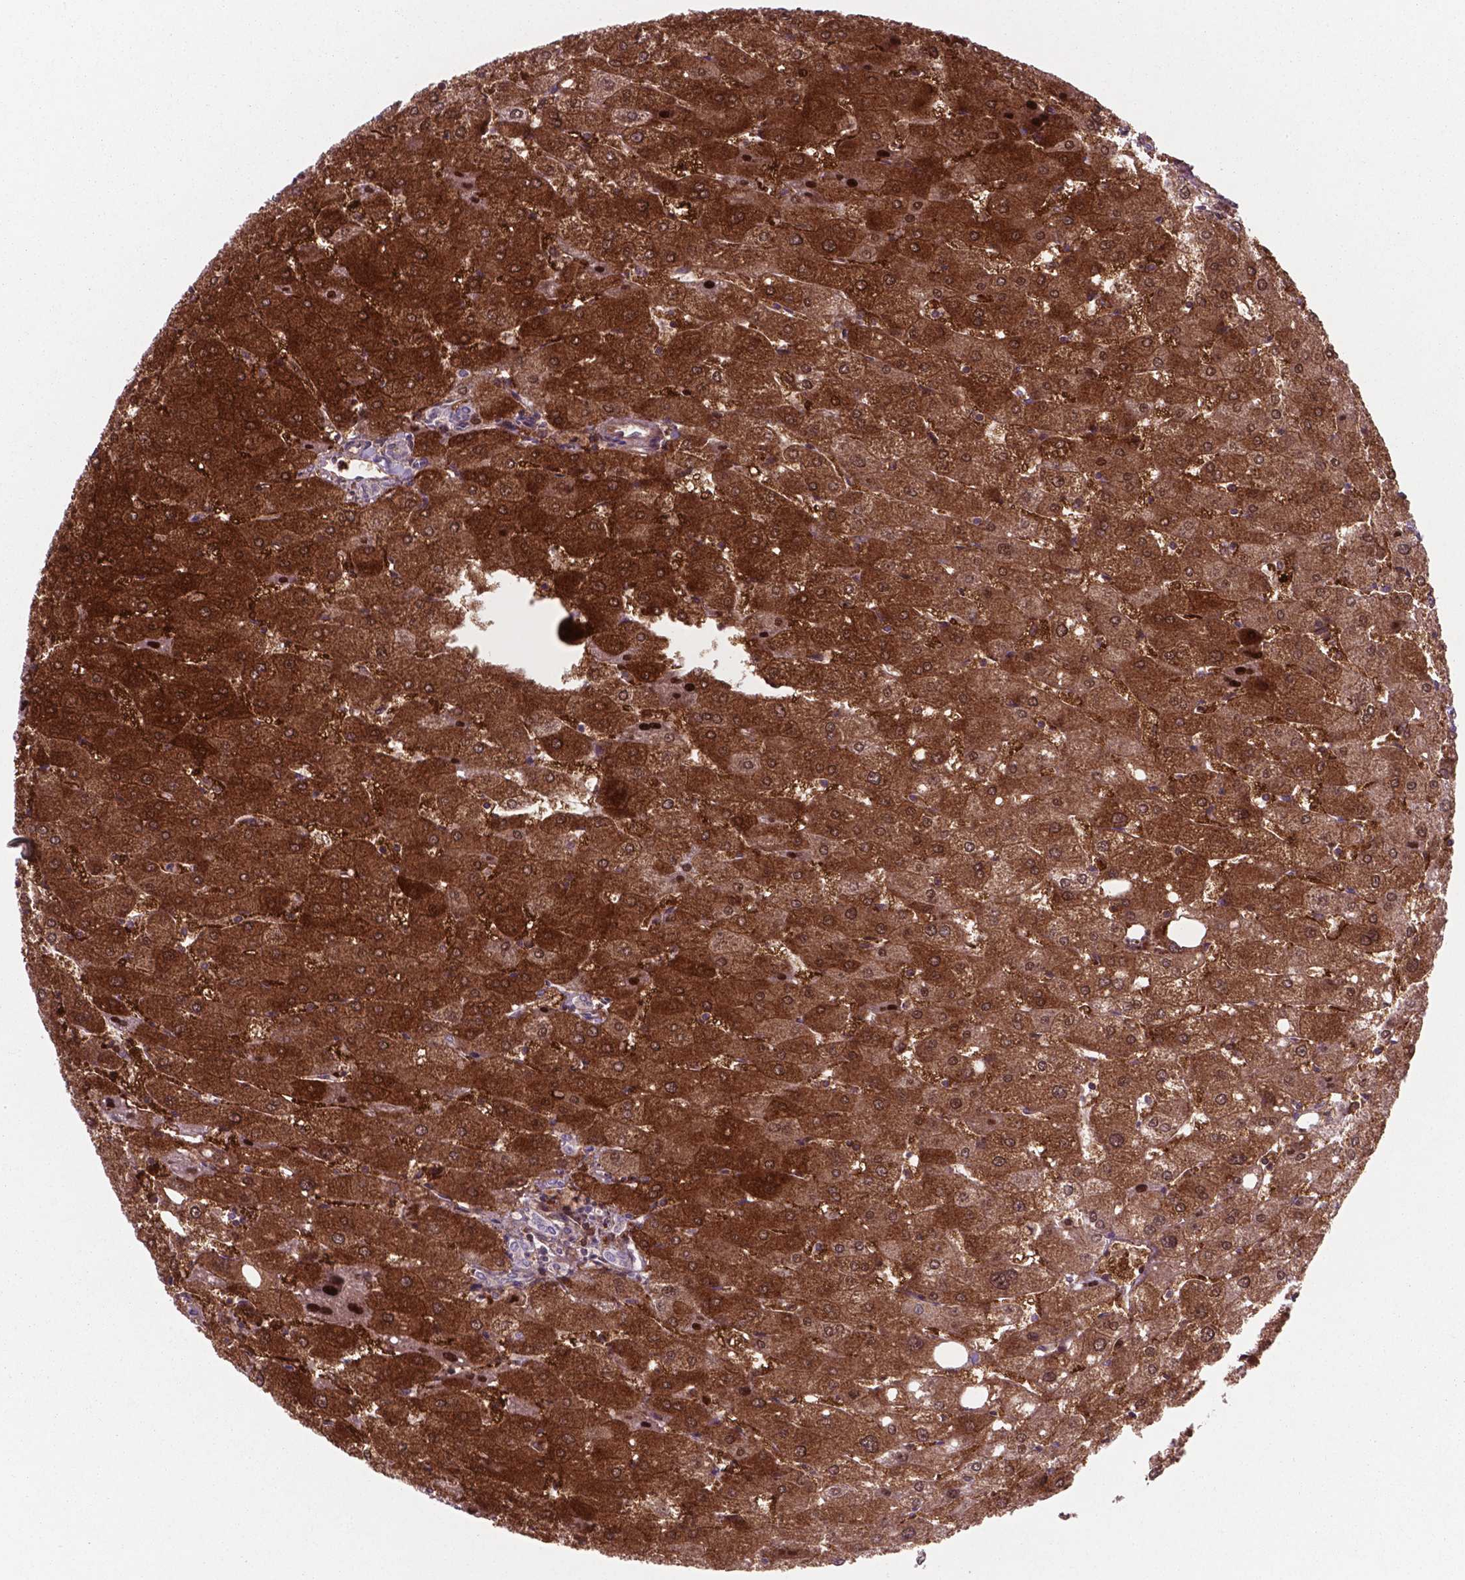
{"staining": {"intensity": "negative", "quantity": "none", "location": "none"}, "tissue": "liver", "cell_type": "Cholangiocytes", "image_type": "normal", "snomed": [{"axis": "morphology", "description": "Normal tissue, NOS"}, {"axis": "topography", "description": "Liver"}], "caption": "DAB immunohistochemical staining of normal liver exhibits no significant staining in cholangiocytes.", "gene": "LDHA", "patient": {"sex": "male", "age": 67}}